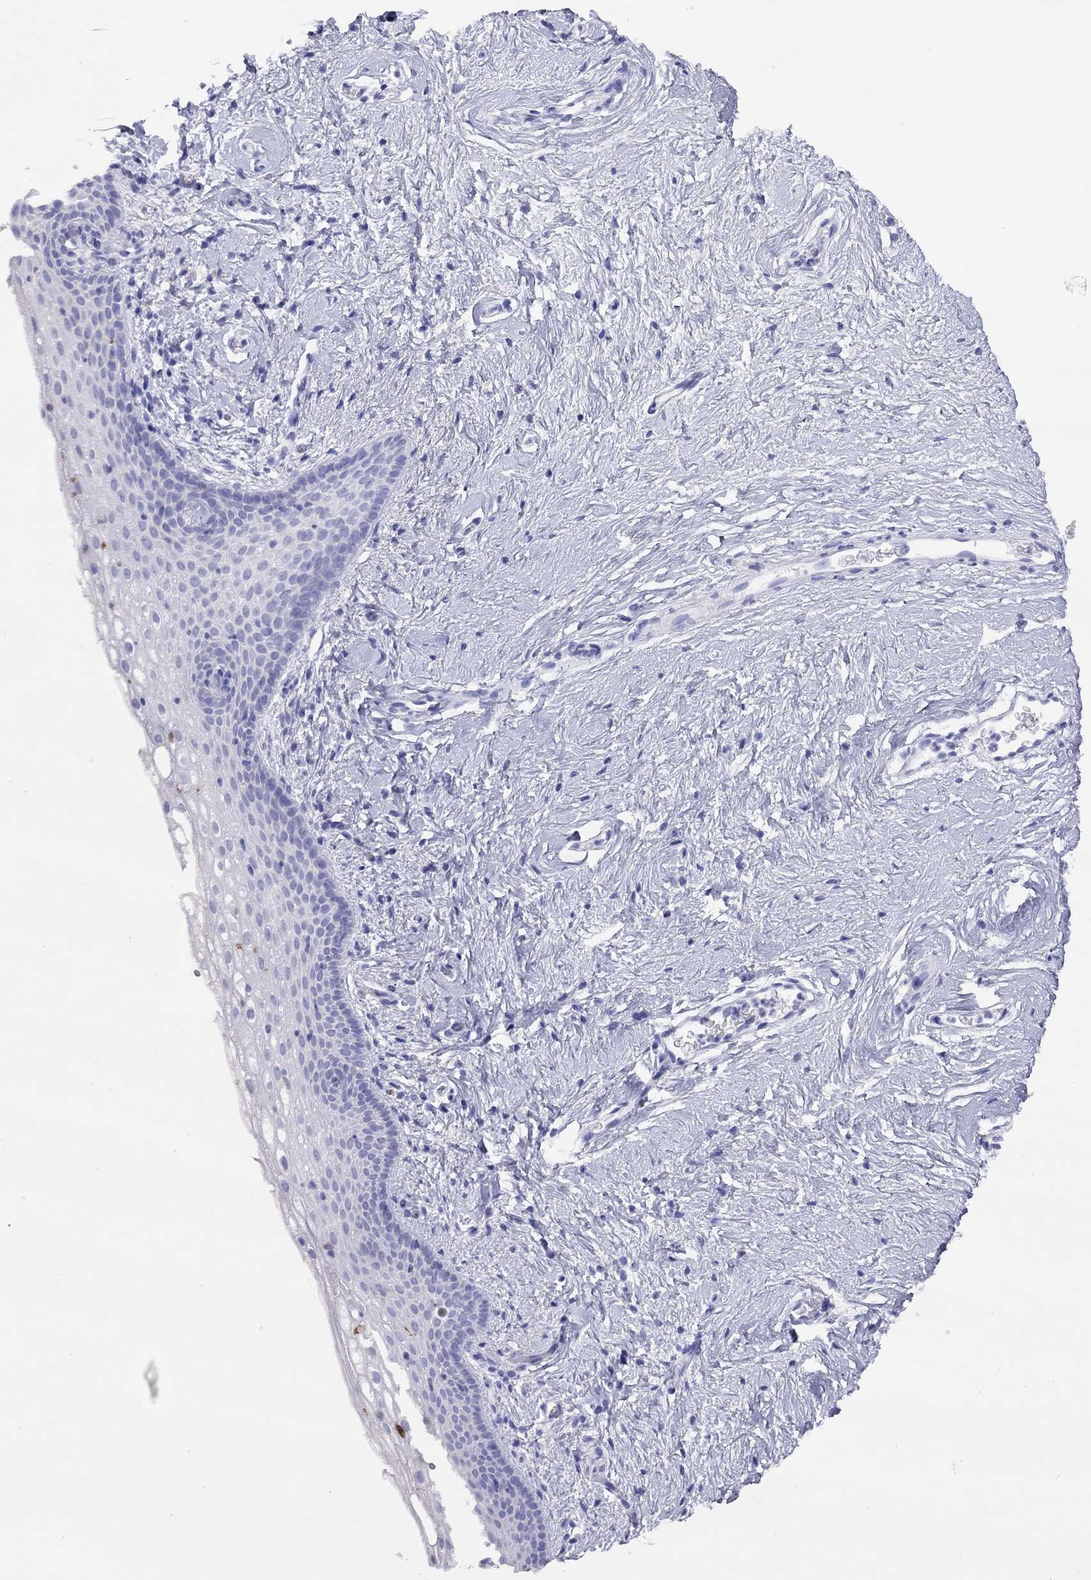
{"staining": {"intensity": "negative", "quantity": "none", "location": "none"}, "tissue": "vagina", "cell_type": "Squamous epithelial cells", "image_type": "normal", "snomed": [{"axis": "morphology", "description": "Normal tissue, NOS"}, {"axis": "topography", "description": "Vagina"}], "caption": "Histopathology image shows no protein expression in squamous epithelial cells of unremarkable vagina. (DAB immunohistochemistry (IHC) with hematoxylin counter stain).", "gene": "HLA", "patient": {"sex": "female", "age": 61}}